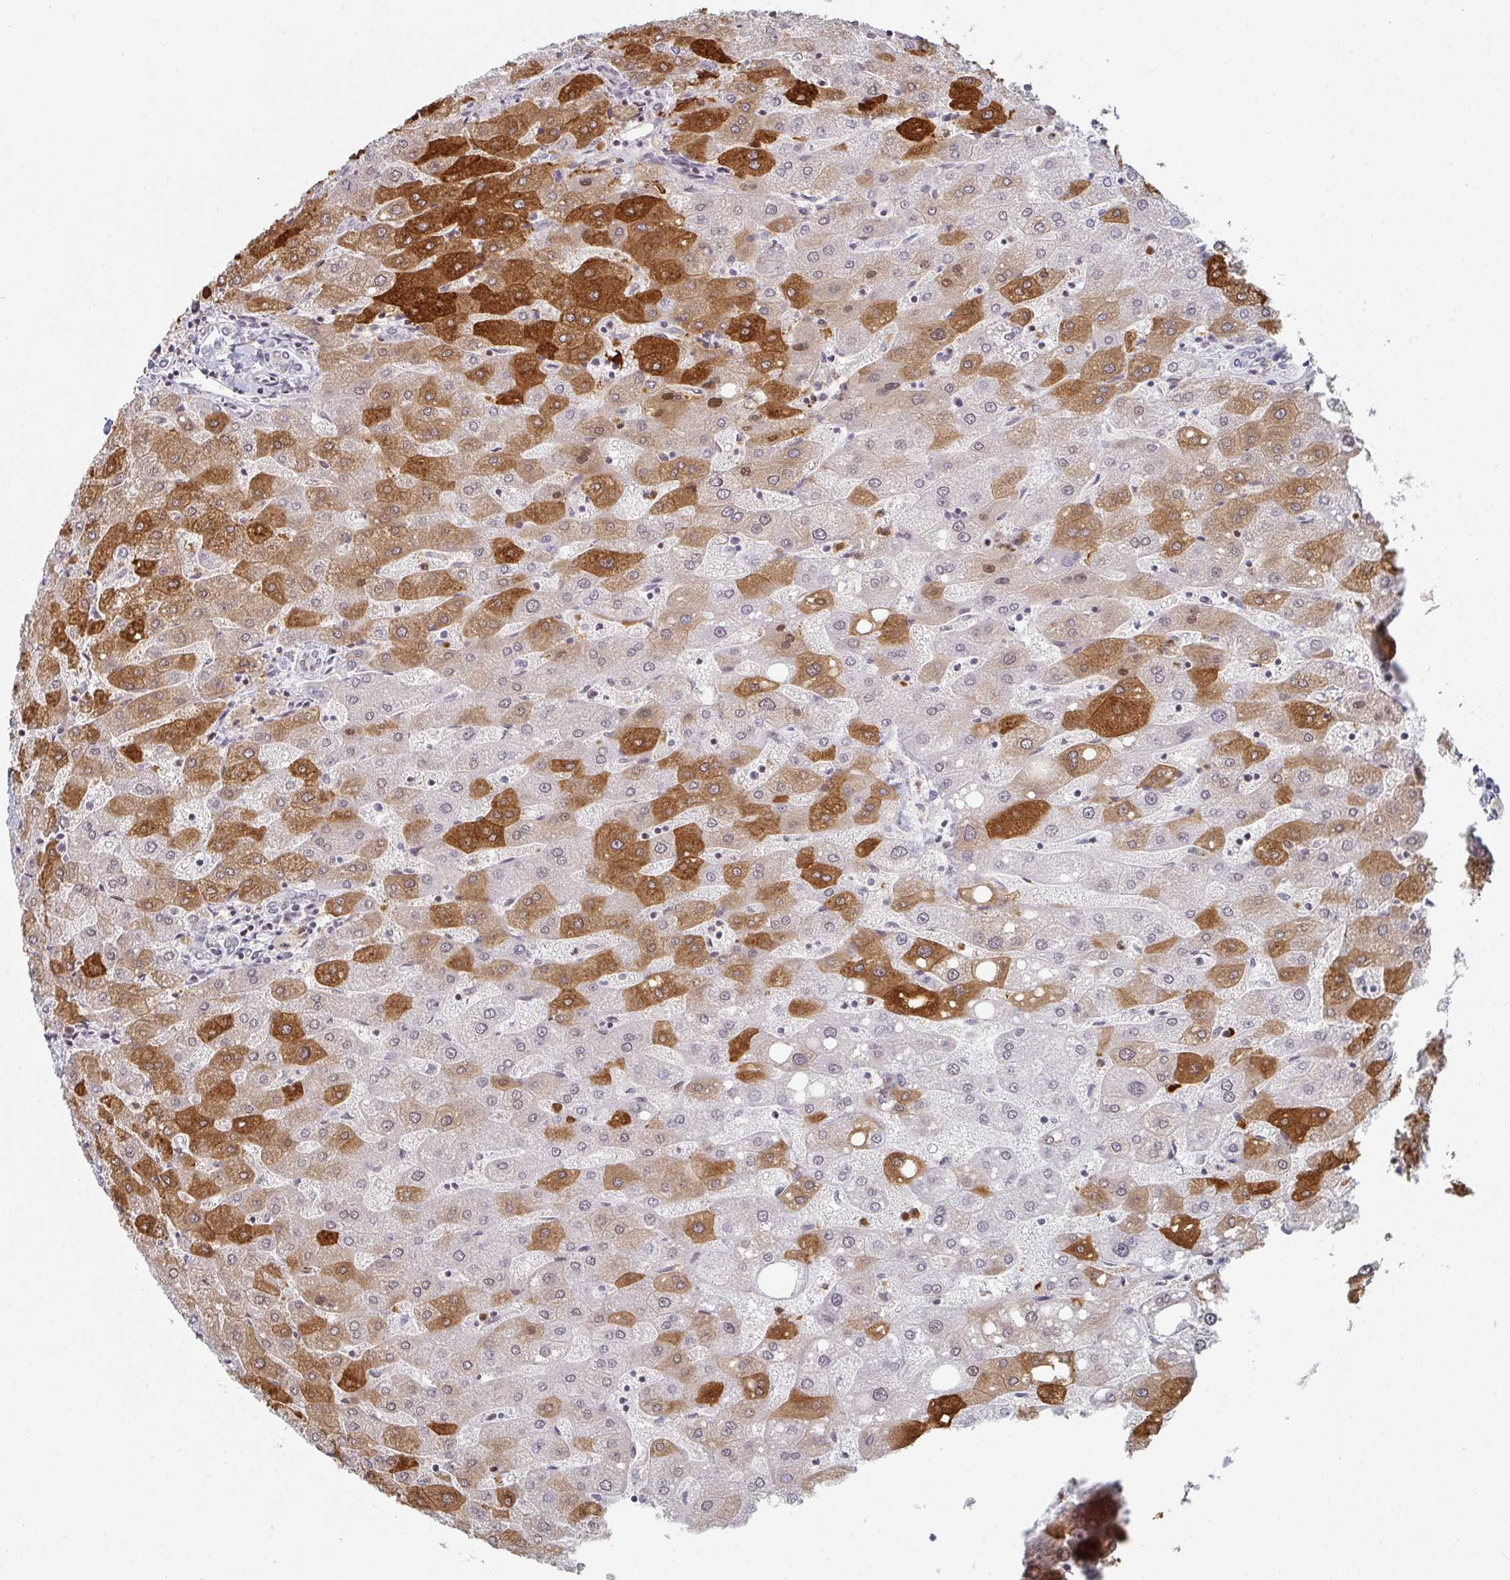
{"staining": {"intensity": "negative", "quantity": "none", "location": "none"}, "tissue": "liver", "cell_type": "Cholangiocytes", "image_type": "normal", "snomed": [{"axis": "morphology", "description": "Normal tissue, NOS"}, {"axis": "topography", "description": "Liver"}], "caption": "Normal liver was stained to show a protein in brown. There is no significant expression in cholangiocytes.", "gene": "LIN54", "patient": {"sex": "male", "age": 67}}